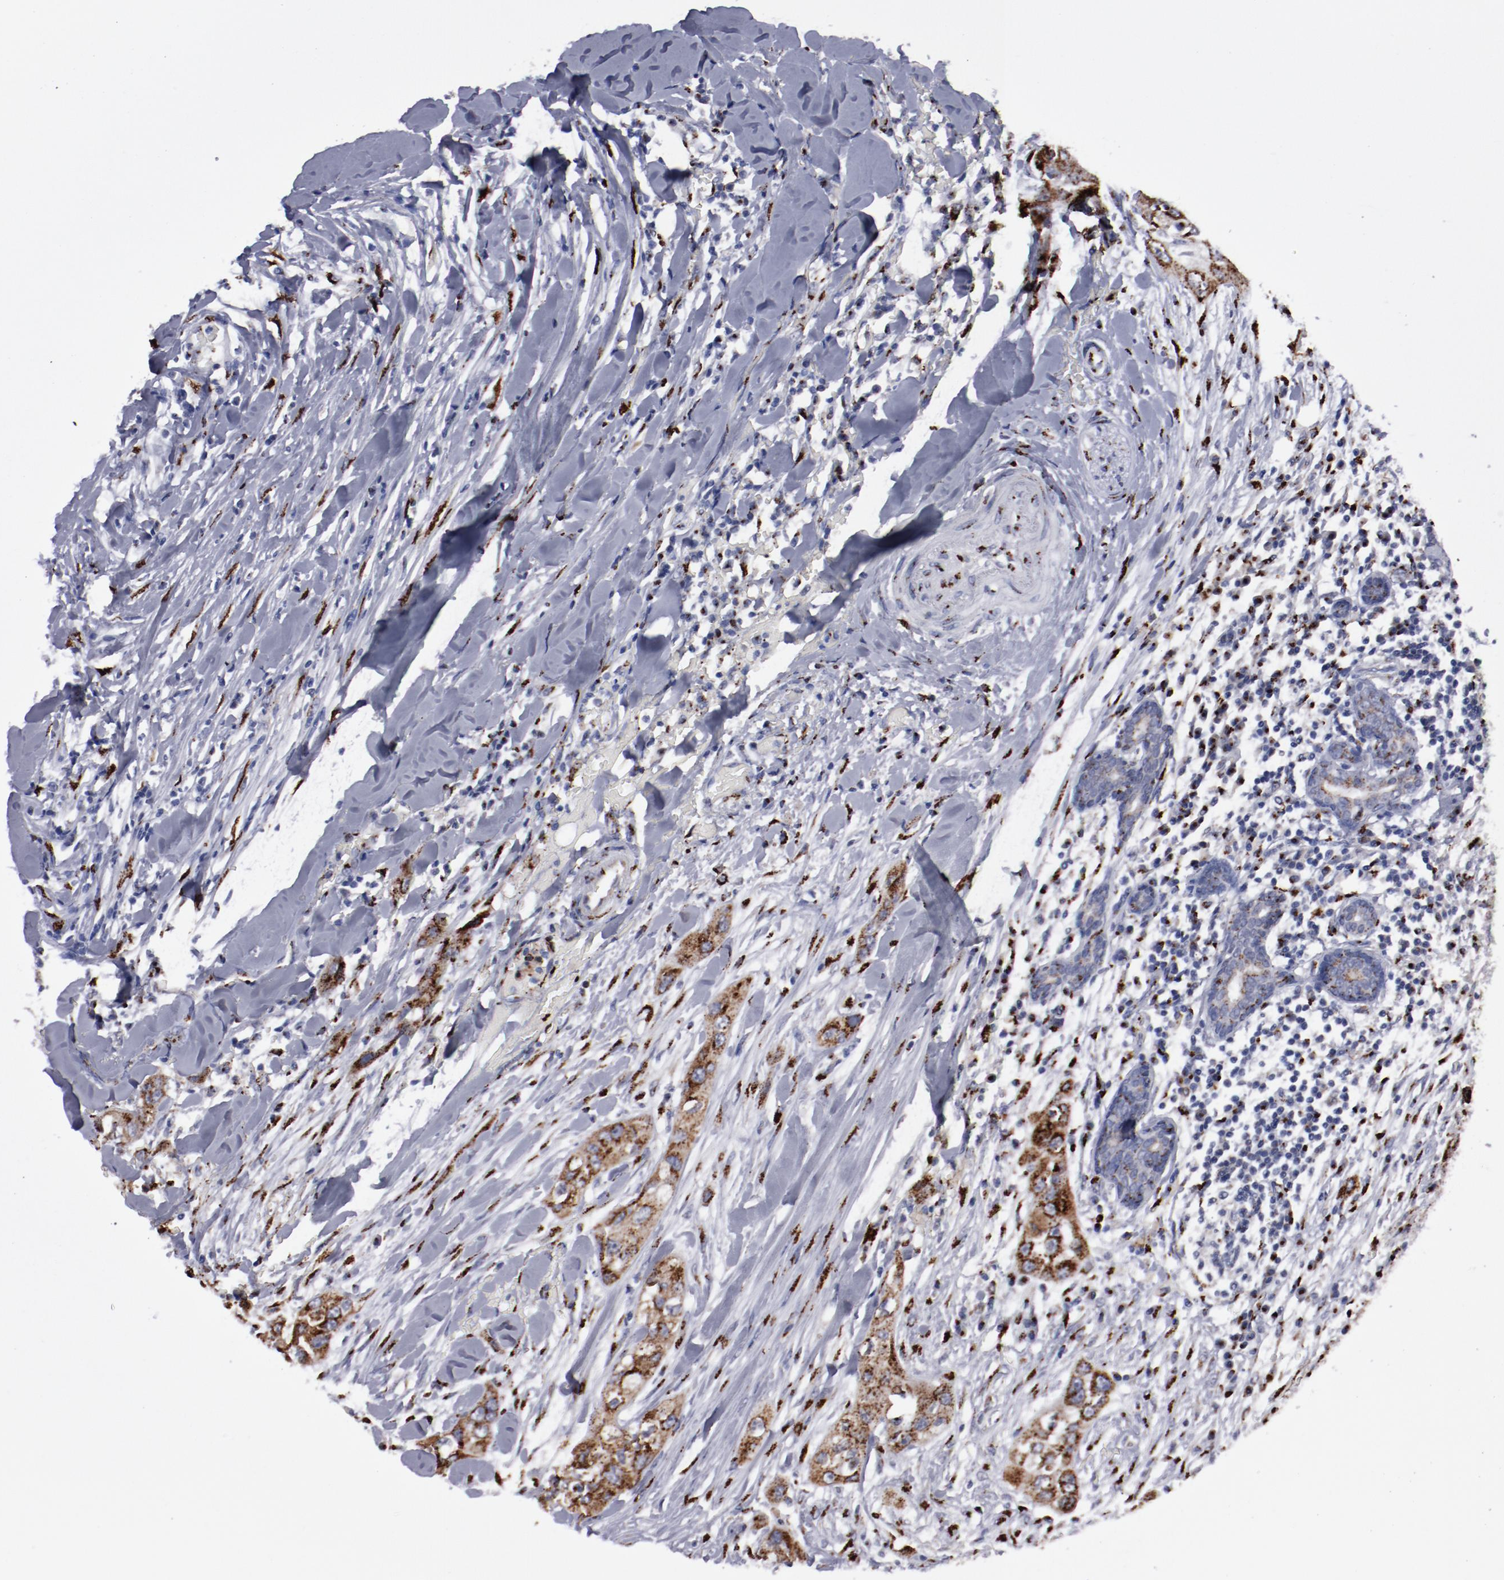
{"staining": {"intensity": "strong", "quantity": ">75%", "location": "cytoplasmic/membranous"}, "tissue": "head and neck cancer", "cell_type": "Tumor cells", "image_type": "cancer", "snomed": [{"axis": "morphology", "description": "Neoplasm, malignant, NOS"}, {"axis": "topography", "description": "Salivary gland"}, {"axis": "topography", "description": "Head-Neck"}], "caption": "The immunohistochemical stain shows strong cytoplasmic/membranous staining in tumor cells of head and neck cancer tissue. The staining is performed using DAB (3,3'-diaminobenzidine) brown chromogen to label protein expression. The nuclei are counter-stained blue using hematoxylin.", "gene": "GOLIM4", "patient": {"sex": "male", "age": 43}}